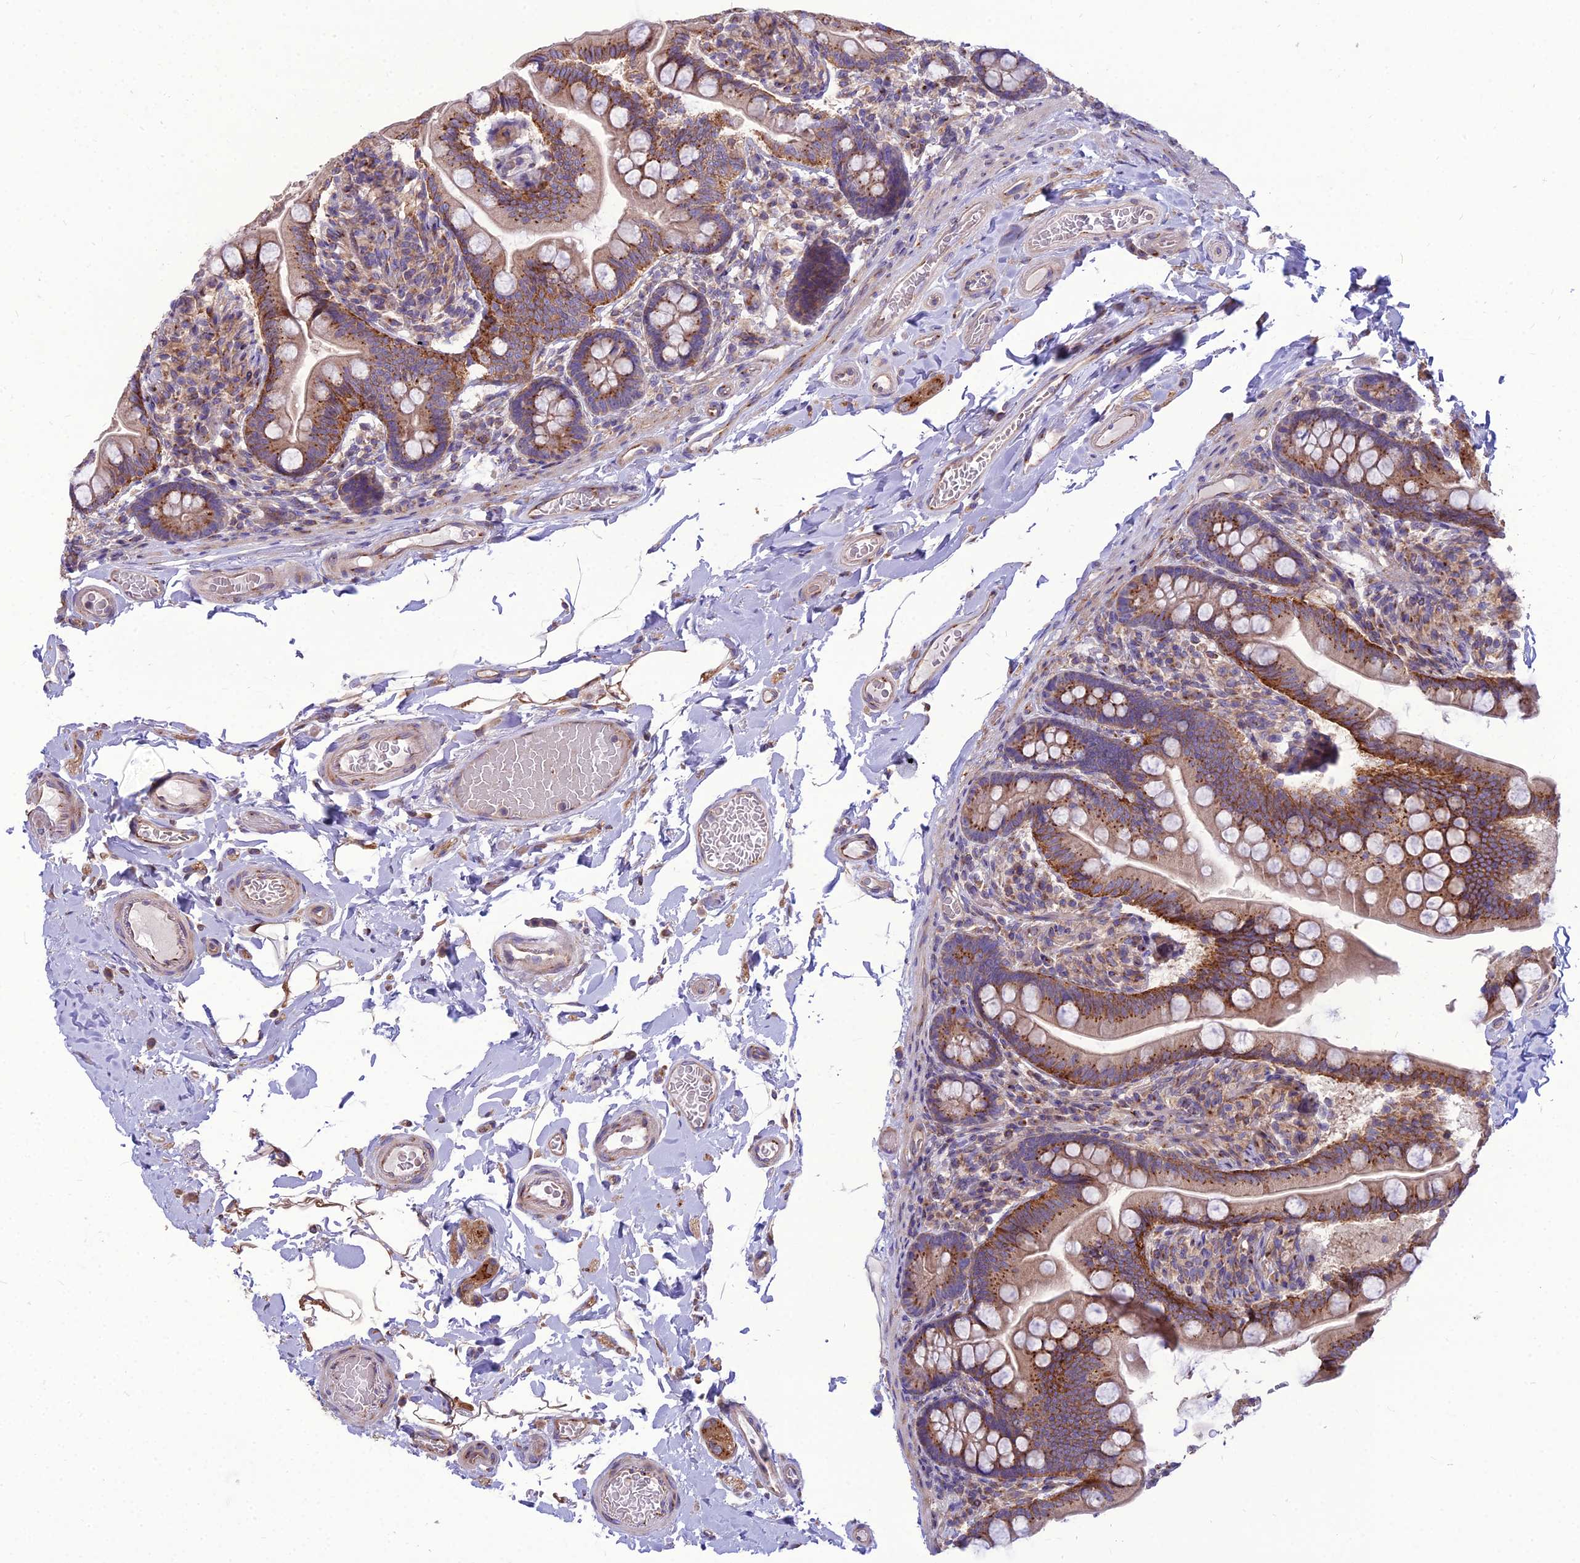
{"staining": {"intensity": "strong", "quantity": ">75%", "location": "cytoplasmic/membranous"}, "tissue": "small intestine", "cell_type": "Glandular cells", "image_type": "normal", "snomed": [{"axis": "morphology", "description": "Normal tissue, NOS"}, {"axis": "topography", "description": "Small intestine"}], "caption": "The photomicrograph shows staining of normal small intestine, revealing strong cytoplasmic/membranous protein positivity (brown color) within glandular cells. (DAB = brown stain, brightfield microscopy at high magnification).", "gene": "SPRYD7", "patient": {"sex": "female", "age": 64}}